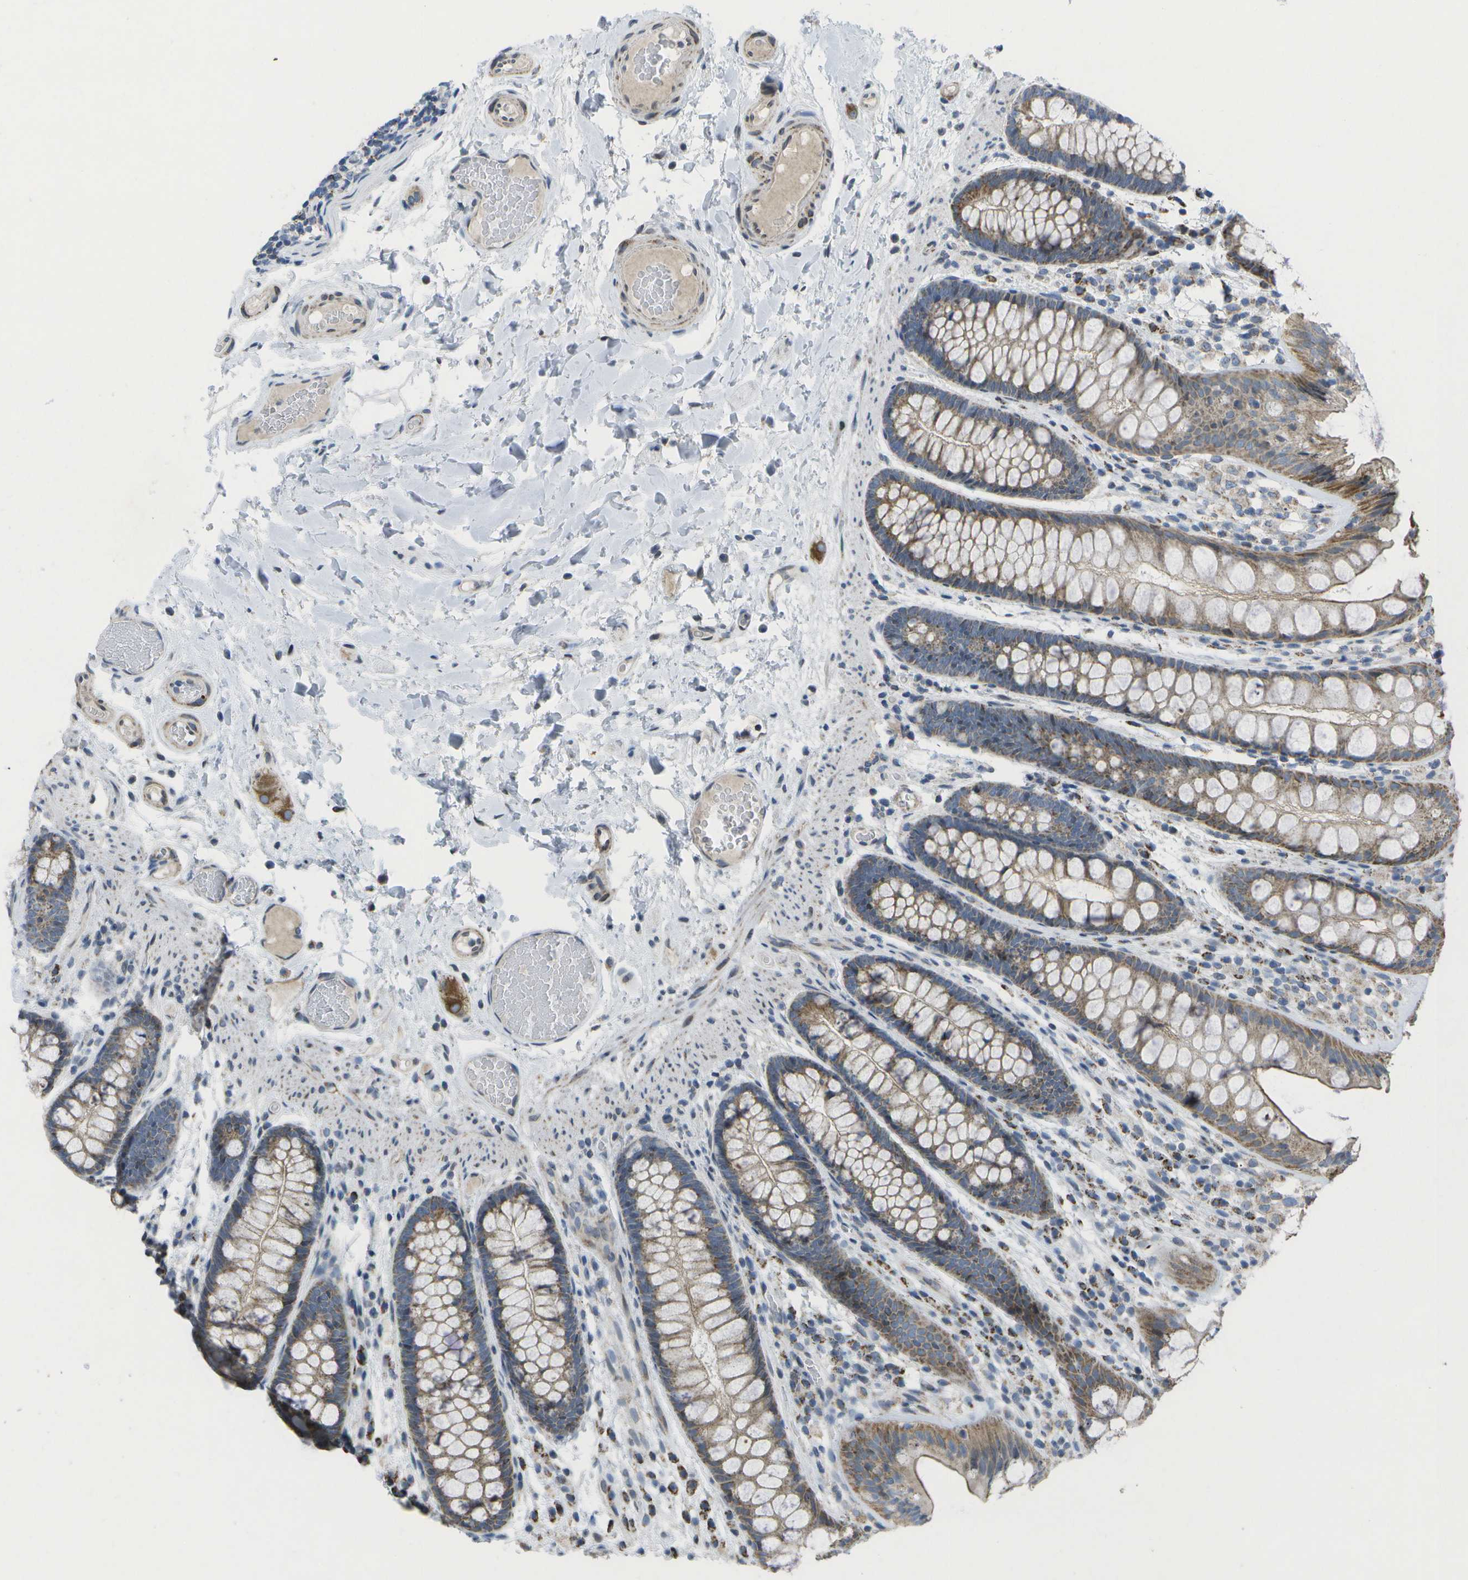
{"staining": {"intensity": "weak", "quantity": ">75%", "location": "cytoplasmic/membranous"}, "tissue": "colon", "cell_type": "Endothelial cells", "image_type": "normal", "snomed": [{"axis": "morphology", "description": "Normal tissue, NOS"}, {"axis": "topography", "description": "Colon"}], "caption": "The image shows immunohistochemical staining of normal colon. There is weak cytoplasmic/membranous staining is seen in about >75% of endothelial cells.", "gene": "TMEM223", "patient": {"sex": "female", "age": 56}}